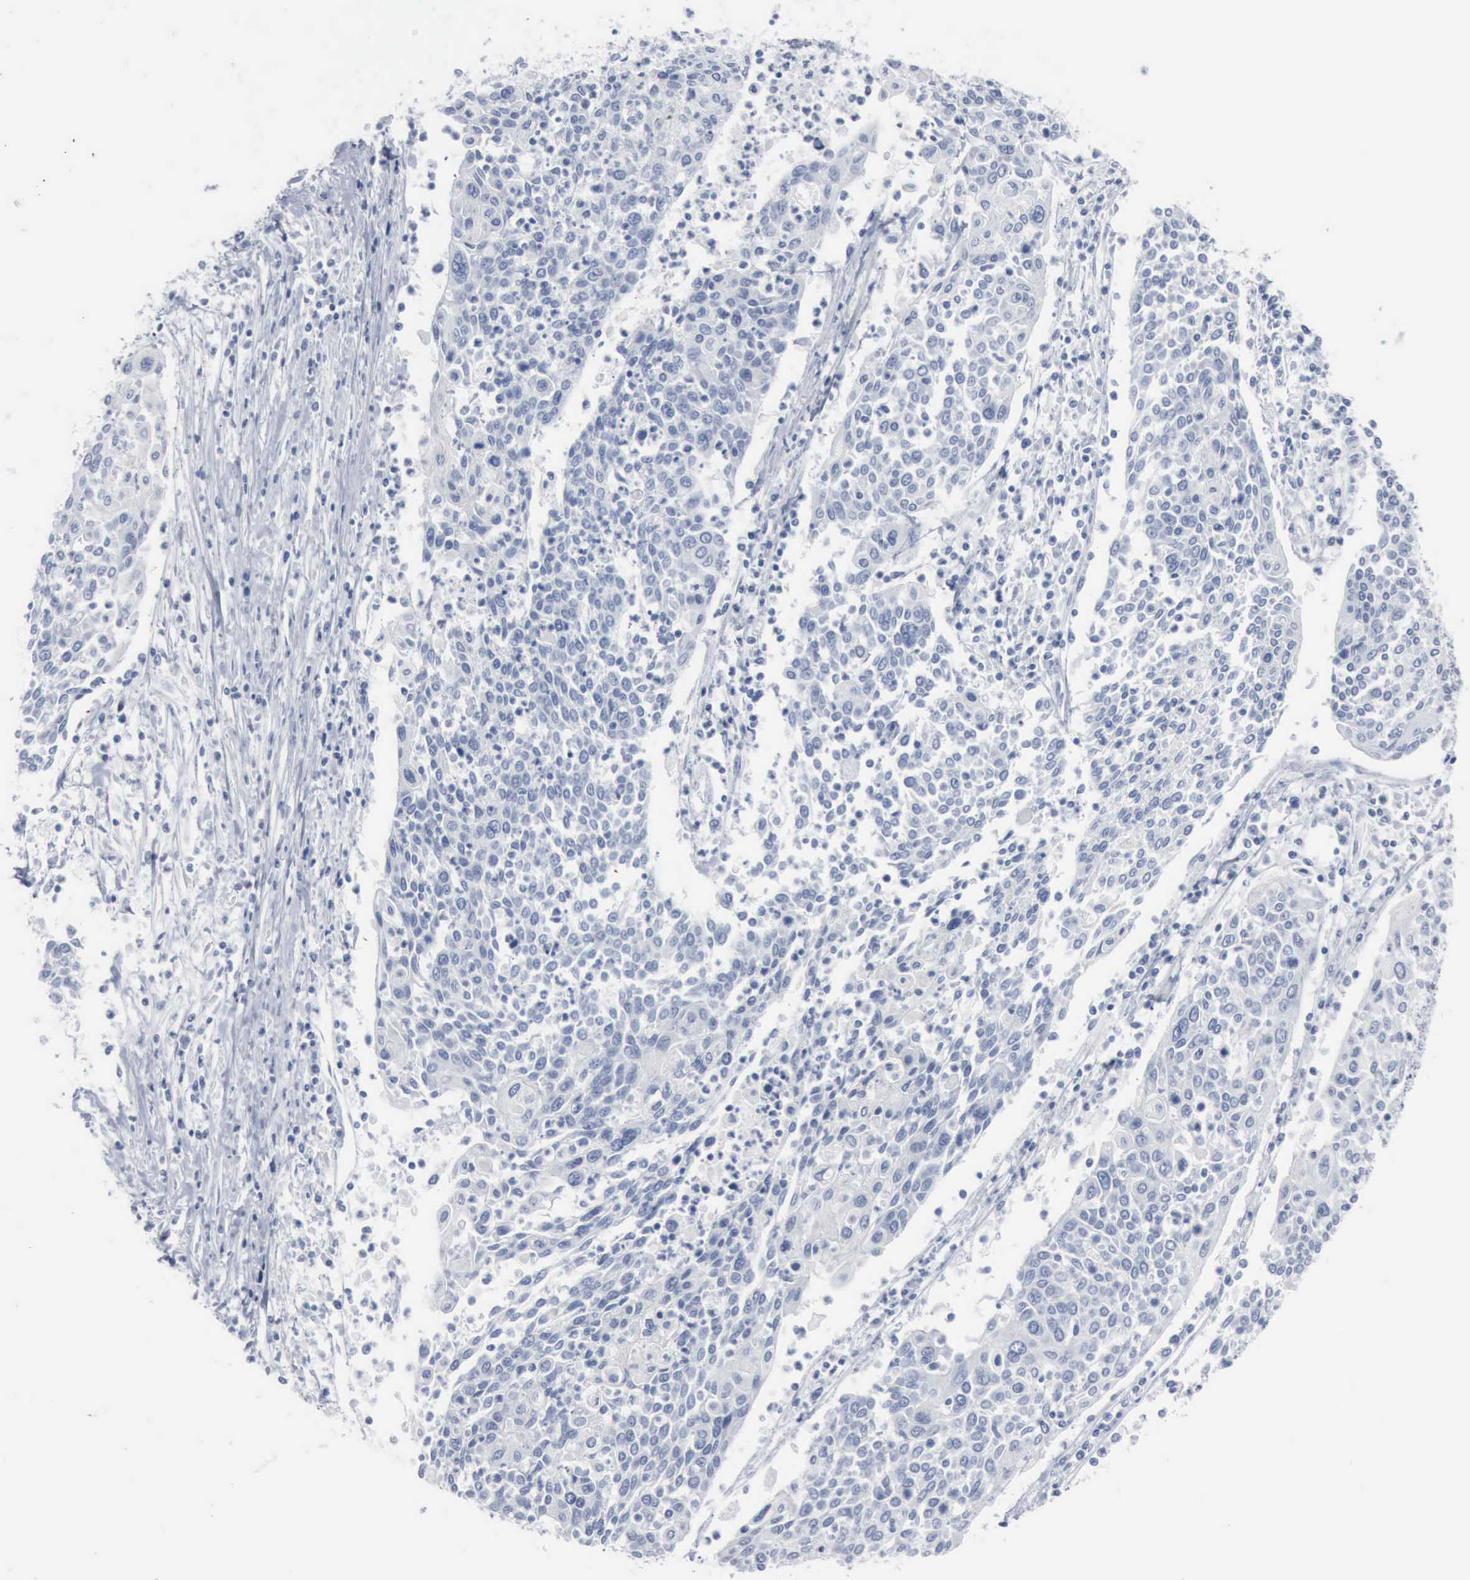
{"staining": {"intensity": "negative", "quantity": "none", "location": "none"}, "tissue": "cervical cancer", "cell_type": "Tumor cells", "image_type": "cancer", "snomed": [{"axis": "morphology", "description": "Squamous cell carcinoma, NOS"}, {"axis": "topography", "description": "Cervix"}], "caption": "IHC histopathology image of neoplastic tissue: human cervical squamous cell carcinoma stained with DAB exhibits no significant protein positivity in tumor cells.", "gene": "DMD", "patient": {"sex": "female", "age": 40}}